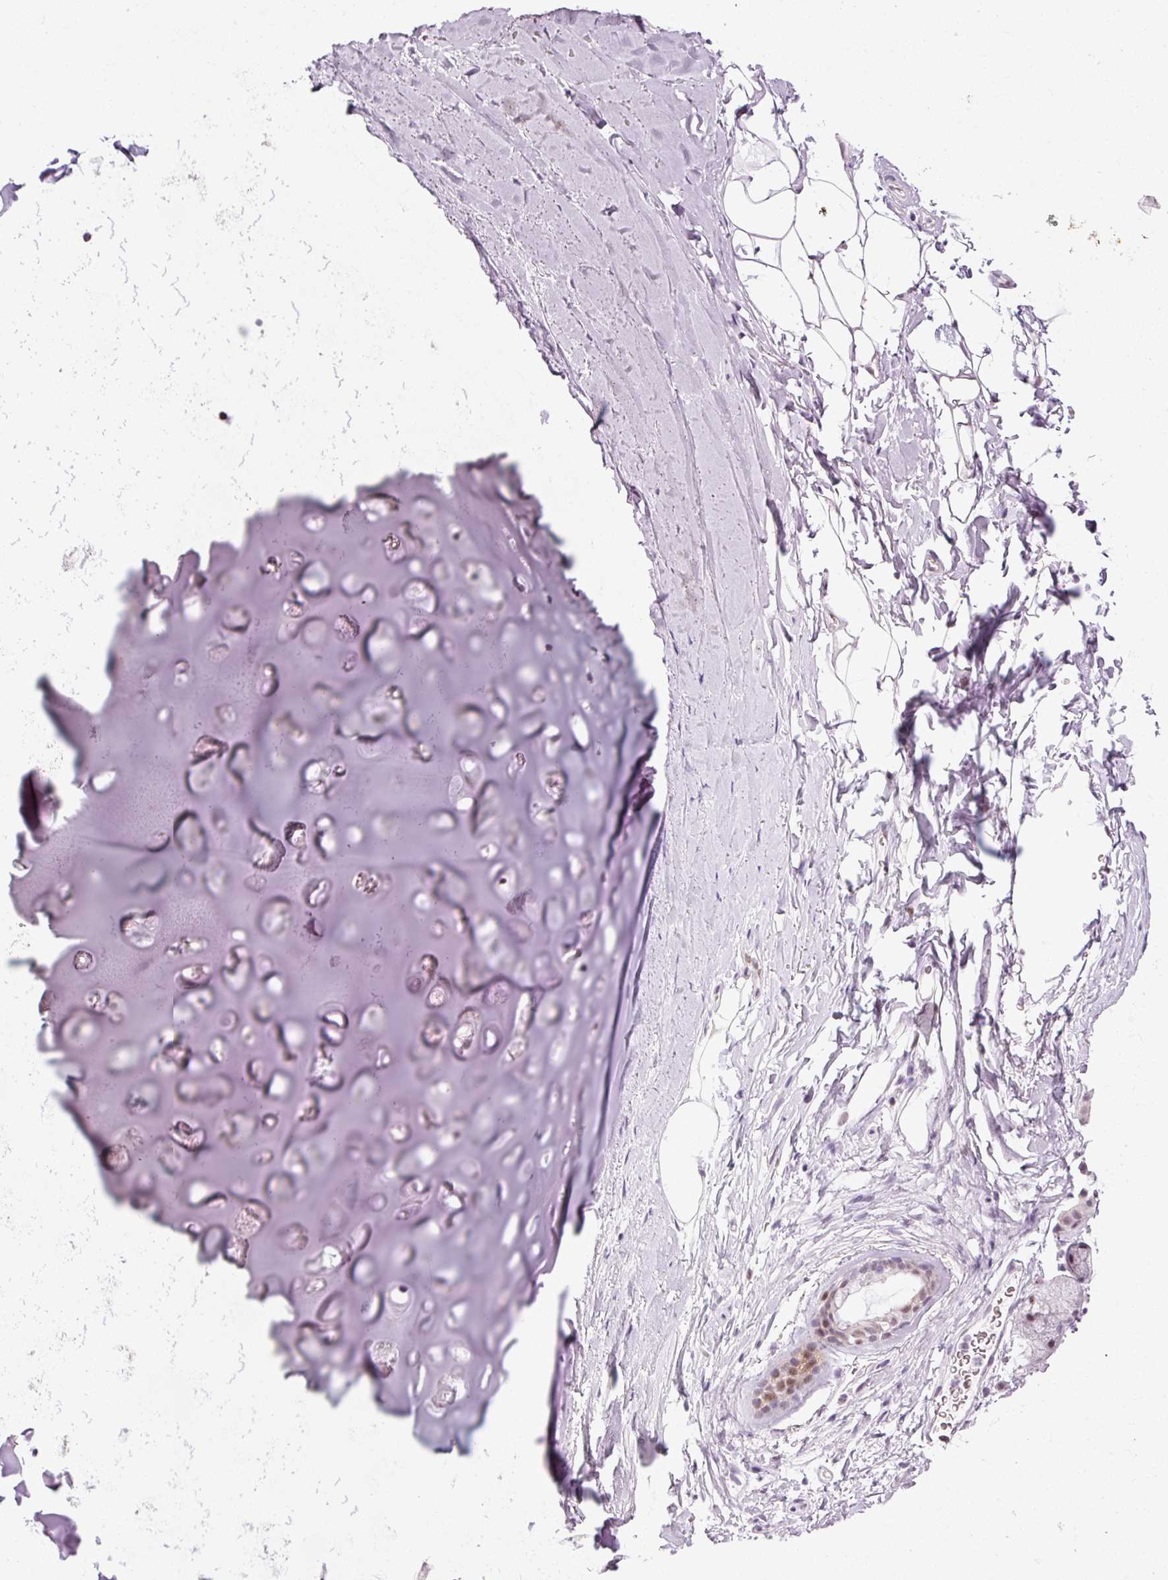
{"staining": {"intensity": "negative", "quantity": "none", "location": "none"}, "tissue": "adipose tissue", "cell_type": "Adipocytes", "image_type": "normal", "snomed": [{"axis": "morphology", "description": "Normal tissue, NOS"}, {"axis": "morphology", "description": "Squamous cell carcinoma, NOS"}, {"axis": "topography", "description": "Bronchus"}, {"axis": "topography", "description": "Lung"}], "caption": "High magnification brightfield microscopy of normal adipose tissue stained with DAB (brown) and counterstained with hematoxylin (blue): adipocytes show no significant expression. (DAB (3,3'-diaminobenzidine) immunohistochemistry, high magnification).", "gene": "ANKRD20A1", "patient": {"sex": "female", "age": 70}}